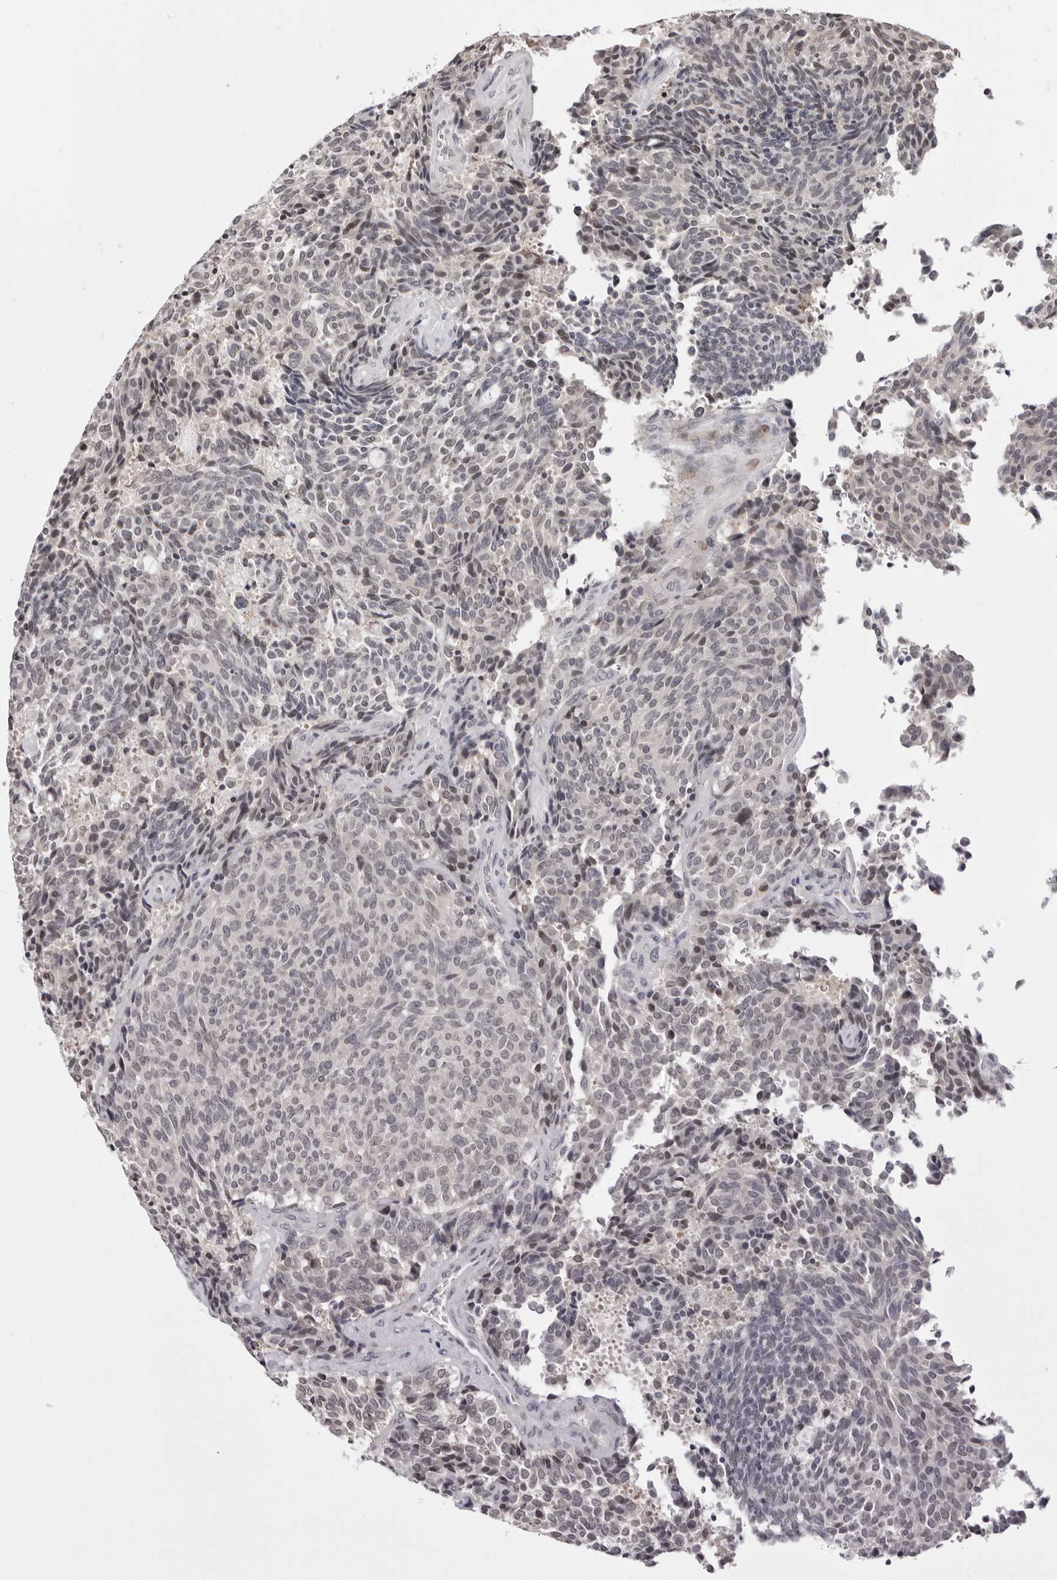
{"staining": {"intensity": "negative", "quantity": "none", "location": "none"}, "tissue": "carcinoid", "cell_type": "Tumor cells", "image_type": "cancer", "snomed": [{"axis": "morphology", "description": "Carcinoid, malignant, NOS"}, {"axis": "topography", "description": "Pancreas"}], "caption": "A micrograph of human malignant carcinoid is negative for staining in tumor cells.", "gene": "PRUNE1", "patient": {"sex": "female", "age": 54}}